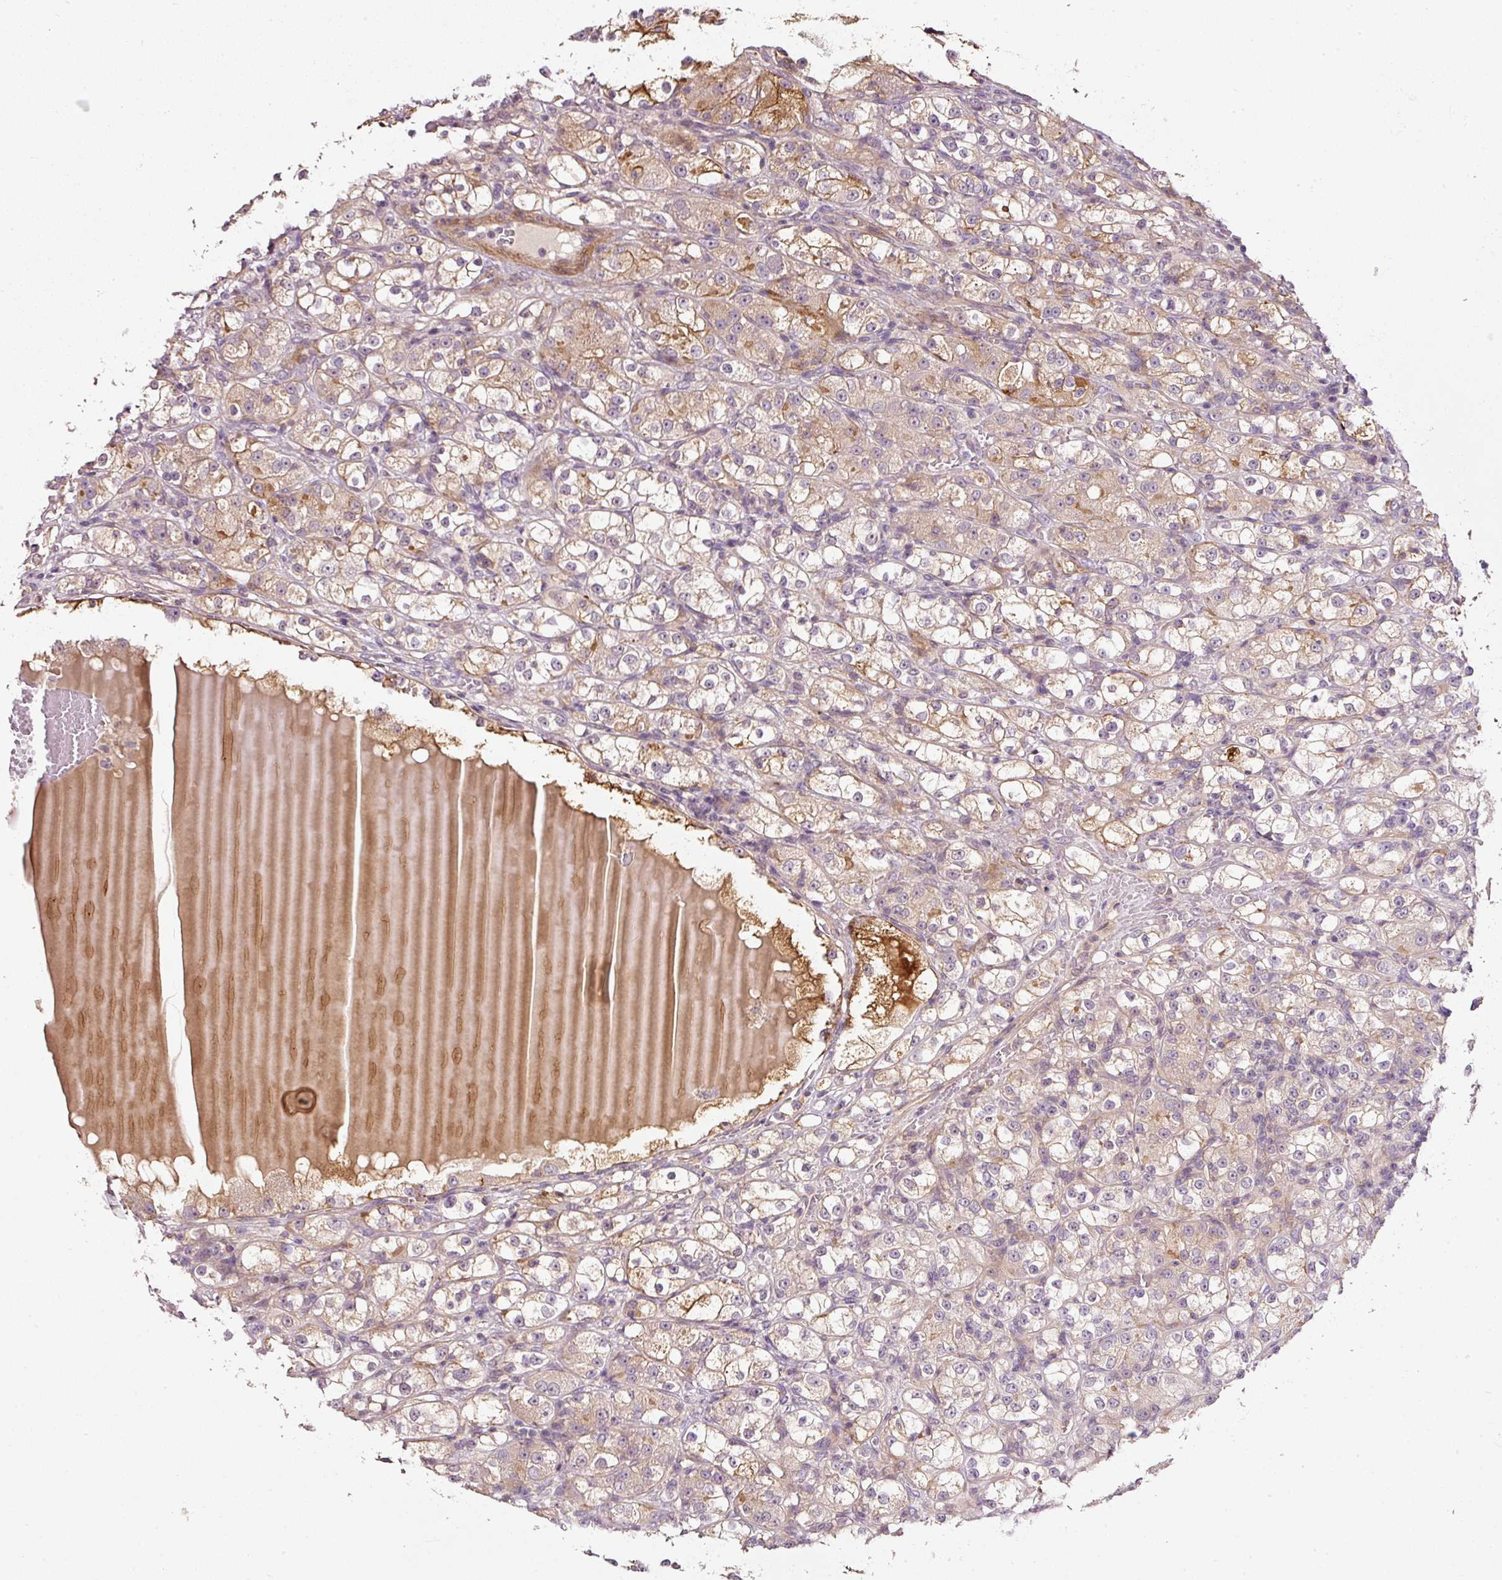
{"staining": {"intensity": "moderate", "quantity": "25%-75%", "location": "cytoplasmic/membranous"}, "tissue": "renal cancer", "cell_type": "Tumor cells", "image_type": "cancer", "snomed": [{"axis": "morphology", "description": "Normal tissue, NOS"}, {"axis": "morphology", "description": "Adenocarcinoma, NOS"}, {"axis": "topography", "description": "Kidney"}], "caption": "DAB (3,3'-diaminobenzidine) immunohistochemical staining of human renal cancer (adenocarcinoma) demonstrates moderate cytoplasmic/membranous protein expression in approximately 25%-75% of tumor cells. (Stains: DAB in brown, nuclei in blue, Microscopy: brightfield microscopy at high magnification).", "gene": "TIRAP", "patient": {"sex": "male", "age": 61}}